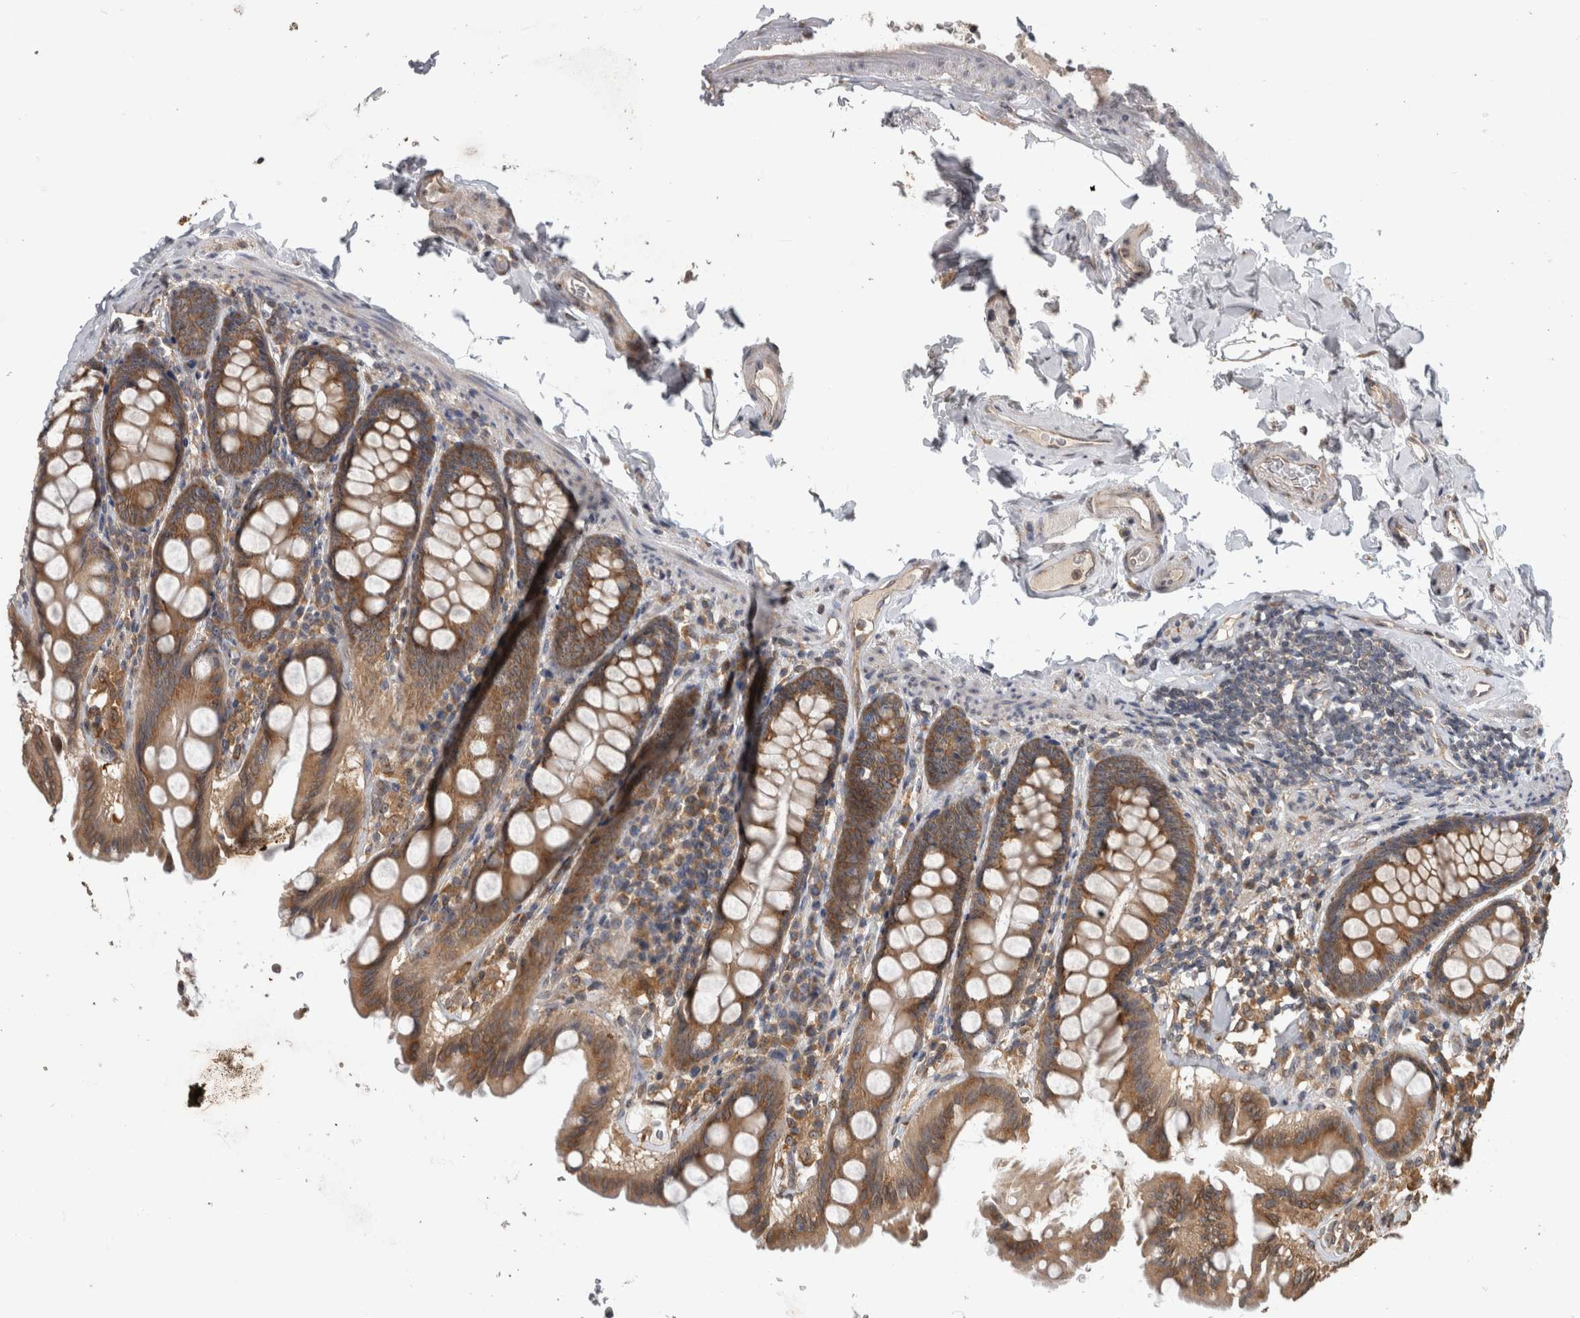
{"staining": {"intensity": "moderate", "quantity": ">75%", "location": "cytoplasmic/membranous"}, "tissue": "colon", "cell_type": "Endothelial cells", "image_type": "normal", "snomed": [{"axis": "morphology", "description": "Normal tissue, NOS"}, {"axis": "topography", "description": "Colon"}, {"axis": "topography", "description": "Peripheral nerve tissue"}], "caption": "A high-resolution image shows IHC staining of unremarkable colon, which displays moderate cytoplasmic/membranous expression in about >75% of endothelial cells. (DAB IHC with brightfield microscopy, high magnification).", "gene": "ATXN2", "patient": {"sex": "female", "age": 61}}